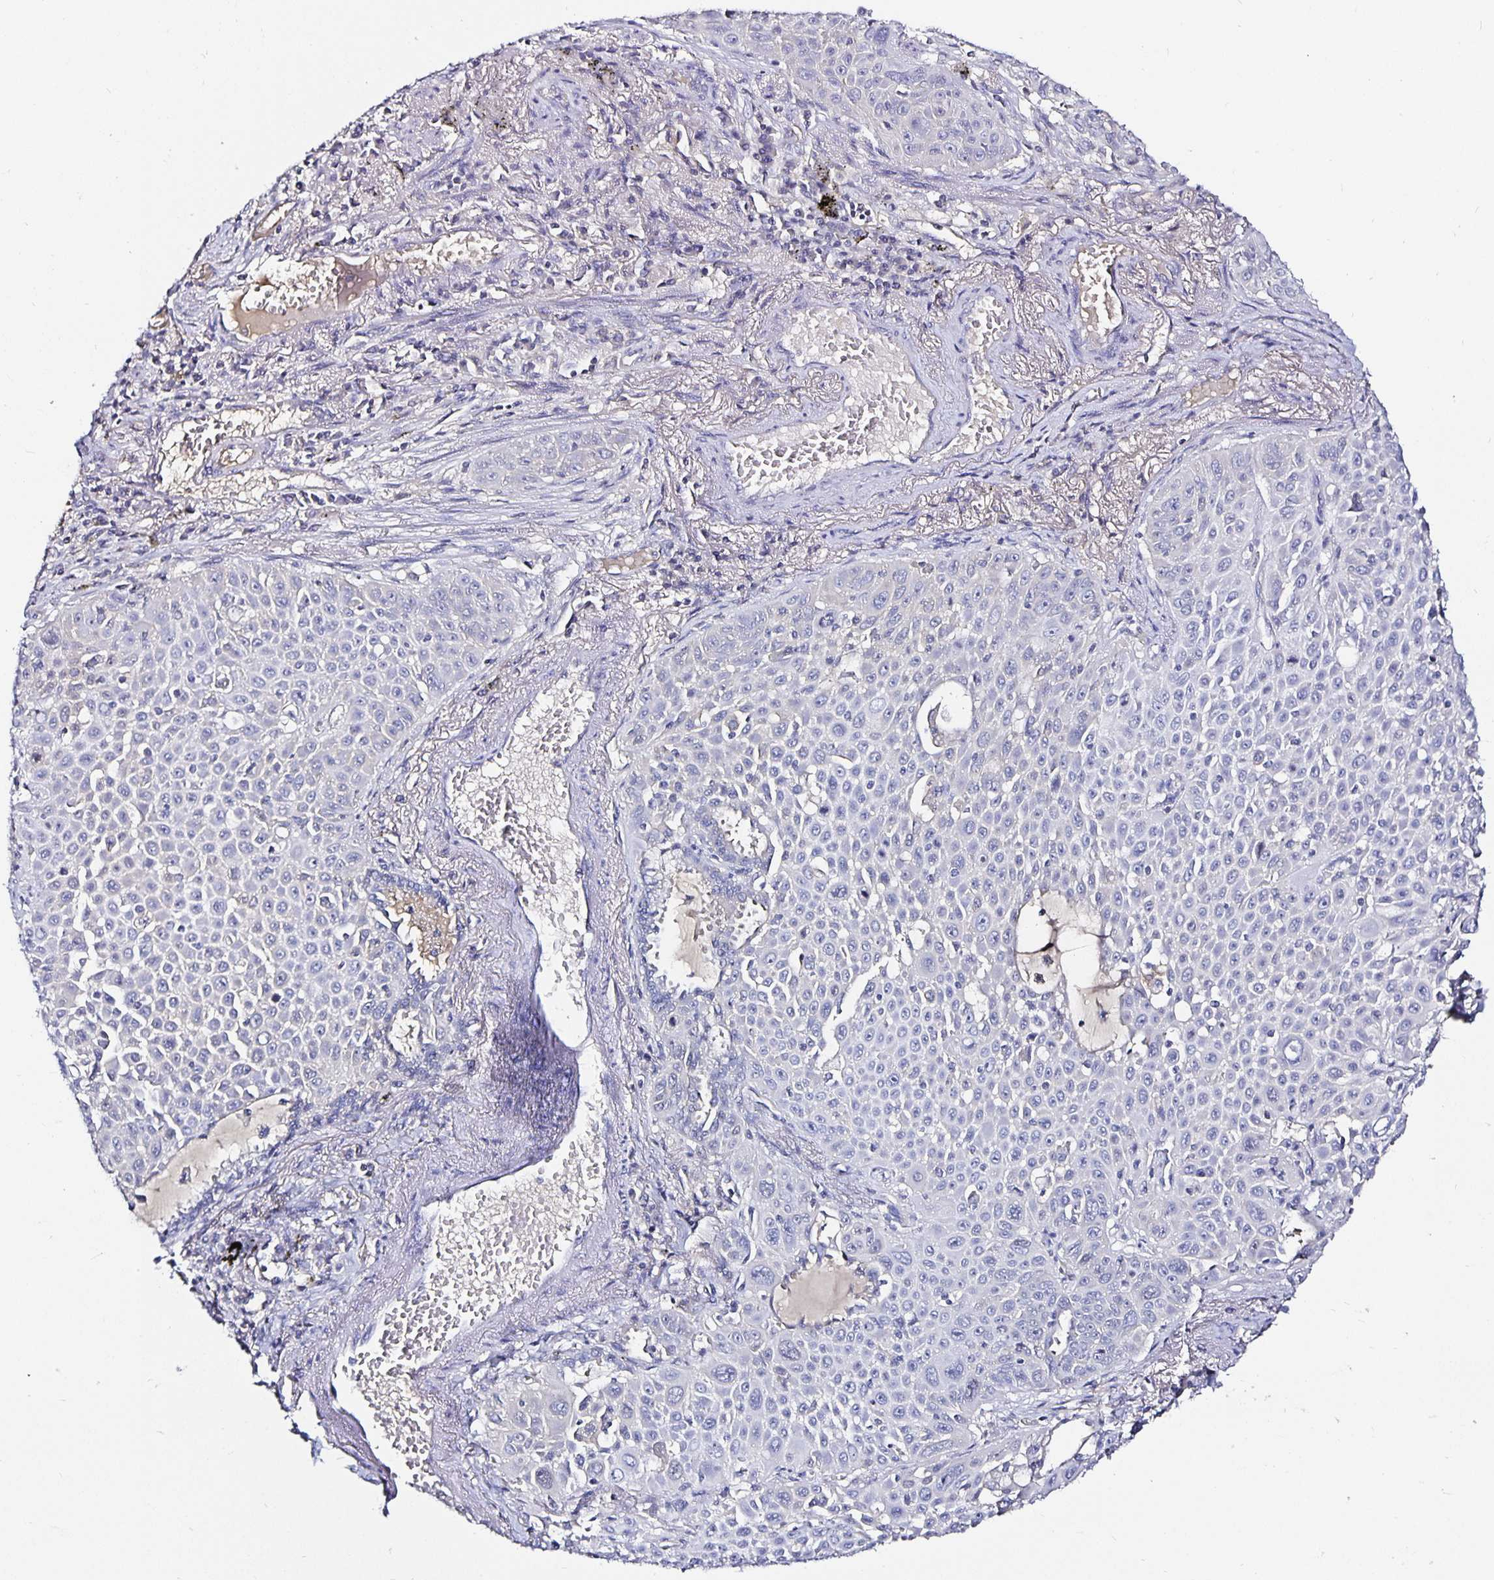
{"staining": {"intensity": "negative", "quantity": "none", "location": "none"}, "tissue": "lung cancer", "cell_type": "Tumor cells", "image_type": "cancer", "snomed": [{"axis": "morphology", "description": "Squamous cell carcinoma, NOS"}, {"axis": "morphology", "description": "Squamous cell carcinoma, metastatic, NOS"}, {"axis": "topography", "description": "Lymph node"}, {"axis": "topography", "description": "Lung"}], "caption": "DAB (3,3'-diaminobenzidine) immunohistochemical staining of human lung cancer (metastatic squamous cell carcinoma) reveals no significant staining in tumor cells. The staining is performed using DAB (3,3'-diaminobenzidine) brown chromogen with nuclei counter-stained in using hematoxylin.", "gene": "TTR", "patient": {"sex": "female", "age": 62}}